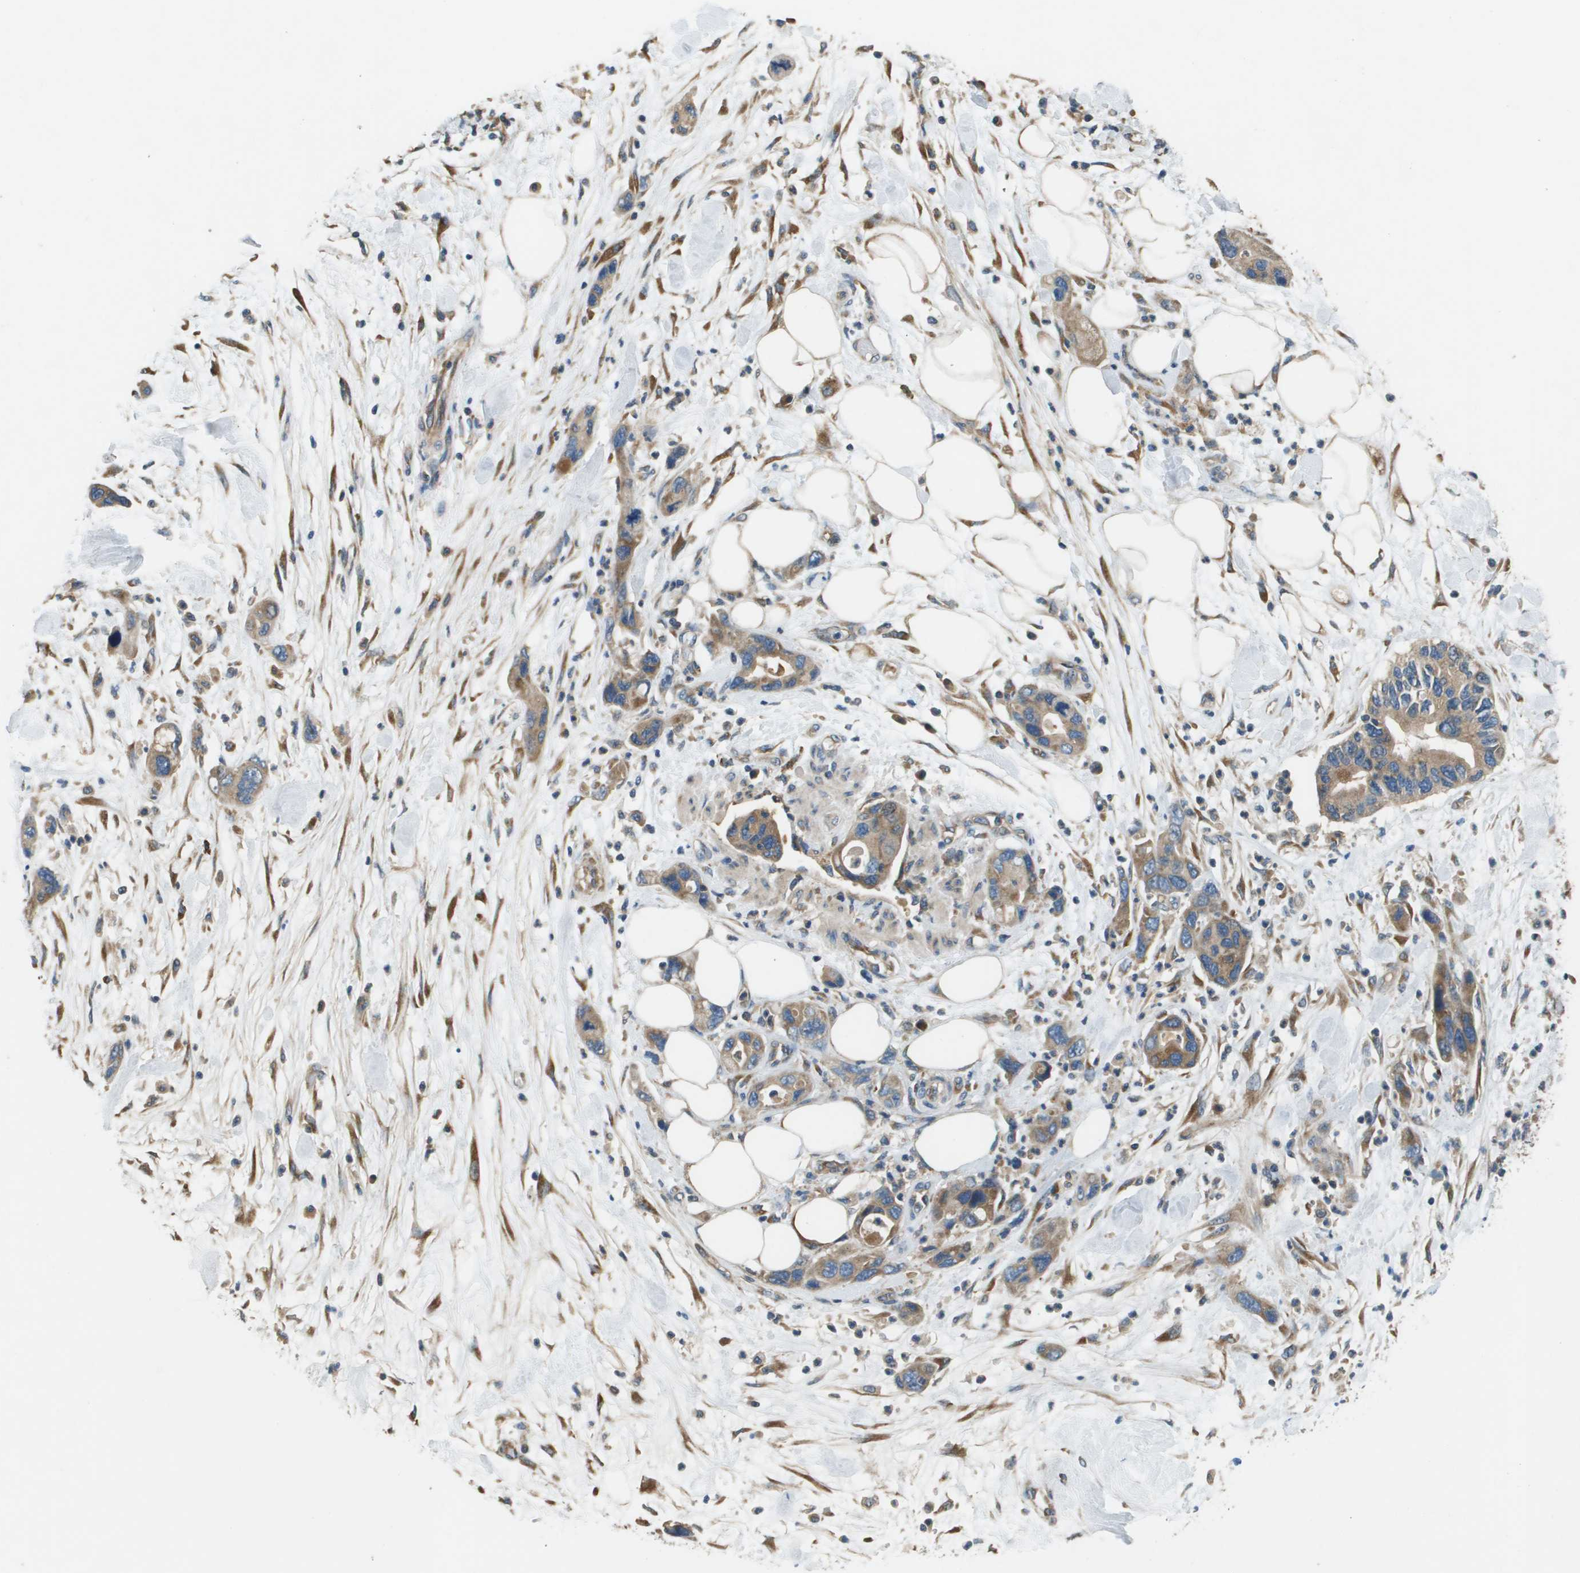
{"staining": {"intensity": "moderate", "quantity": ">75%", "location": "cytoplasmic/membranous"}, "tissue": "pancreatic cancer", "cell_type": "Tumor cells", "image_type": "cancer", "snomed": [{"axis": "morphology", "description": "Normal tissue, NOS"}, {"axis": "morphology", "description": "Adenocarcinoma, NOS"}, {"axis": "topography", "description": "Pancreas"}], "caption": "This micrograph displays immunohistochemistry (IHC) staining of adenocarcinoma (pancreatic), with medium moderate cytoplasmic/membranous expression in approximately >75% of tumor cells.", "gene": "SAMSN1", "patient": {"sex": "female", "age": 71}}